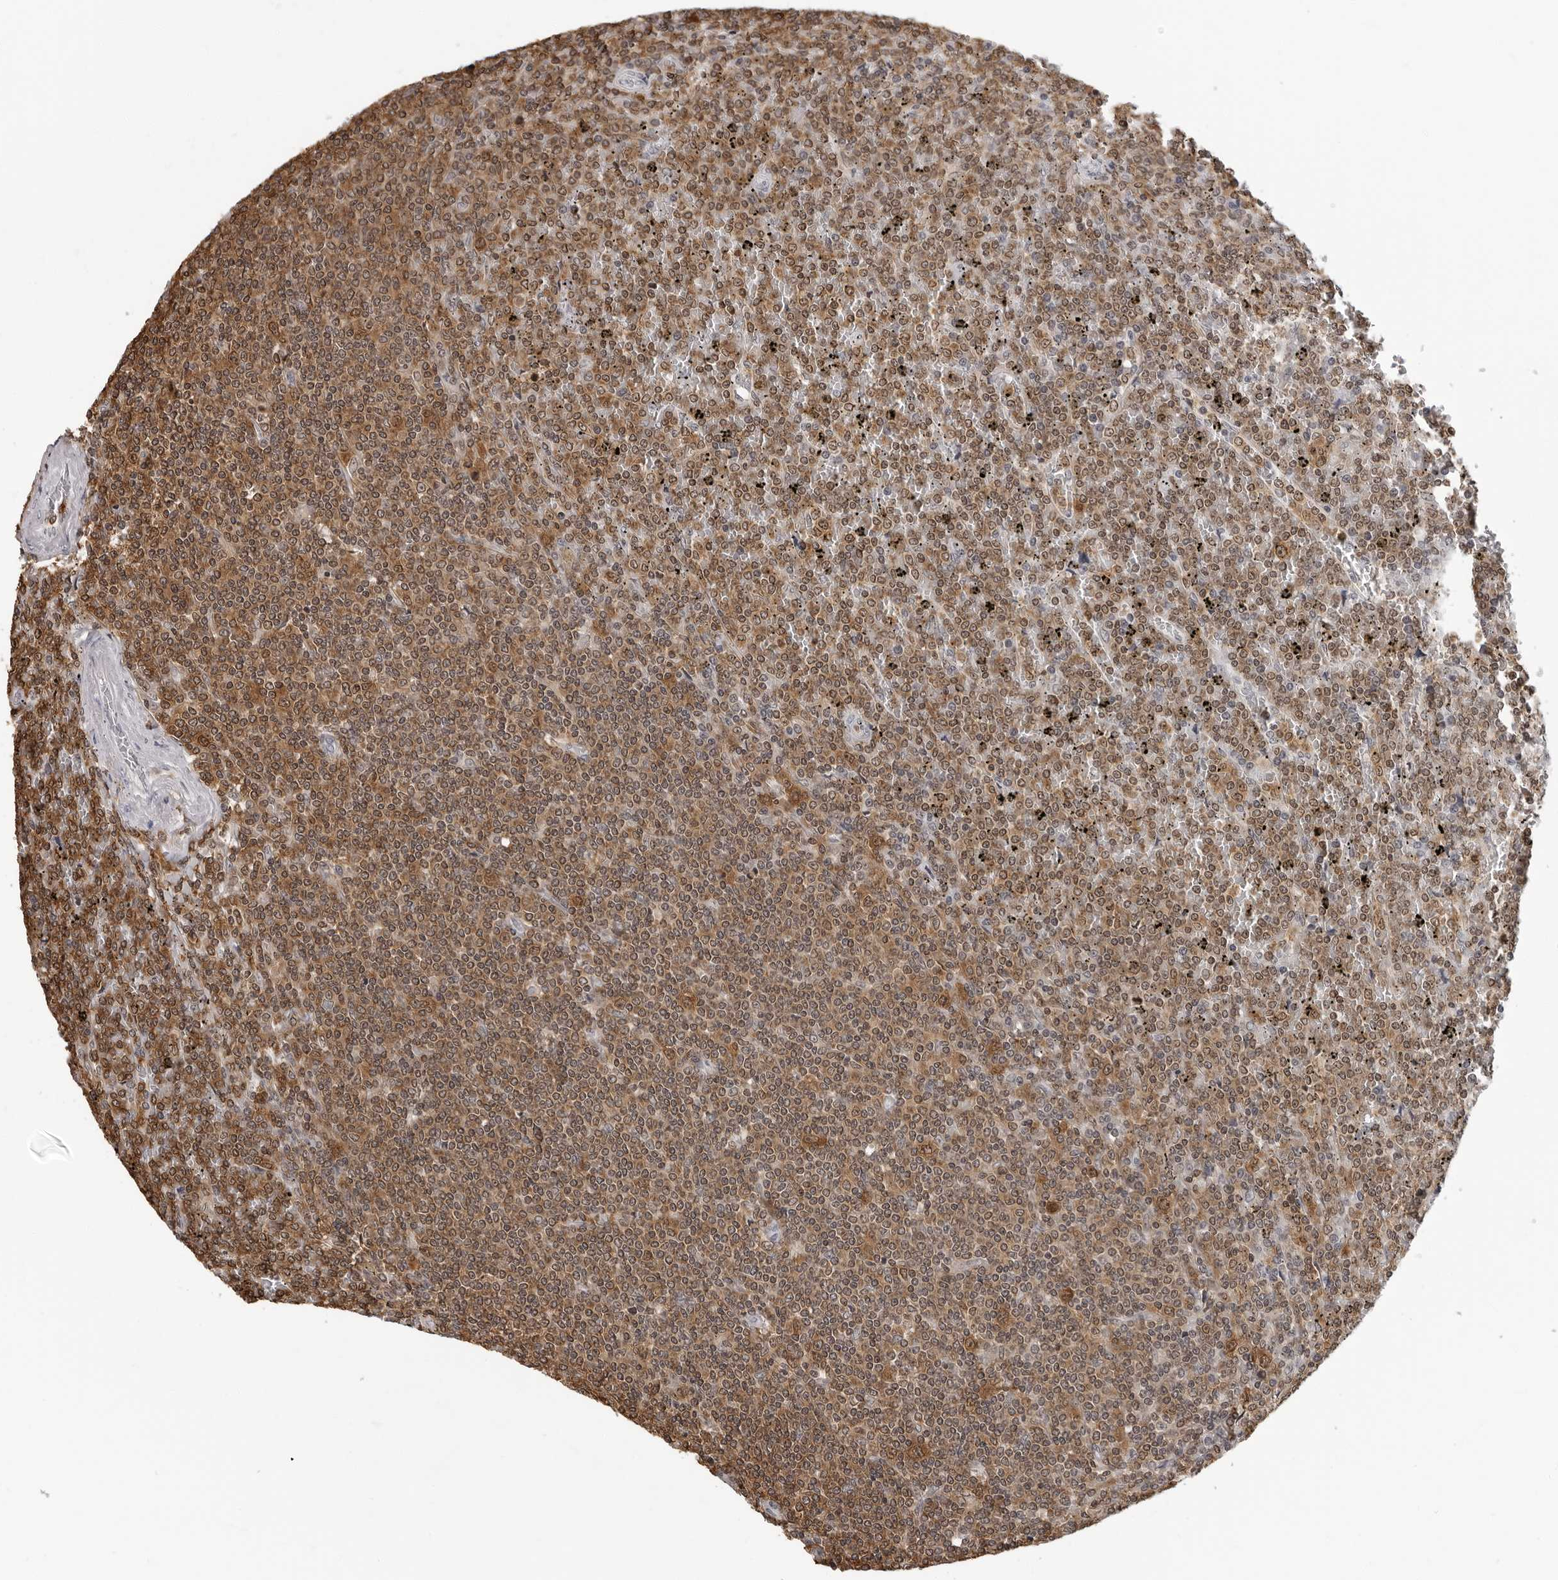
{"staining": {"intensity": "moderate", "quantity": ">75%", "location": "cytoplasmic/membranous,nuclear"}, "tissue": "lymphoma", "cell_type": "Tumor cells", "image_type": "cancer", "snomed": [{"axis": "morphology", "description": "Malignant lymphoma, non-Hodgkin's type, Low grade"}, {"axis": "topography", "description": "Spleen"}], "caption": "Lymphoma stained with a protein marker displays moderate staining in tumor cells.", "gene": "HSPH1", "patient": {"sex": "female", "age": 19}}